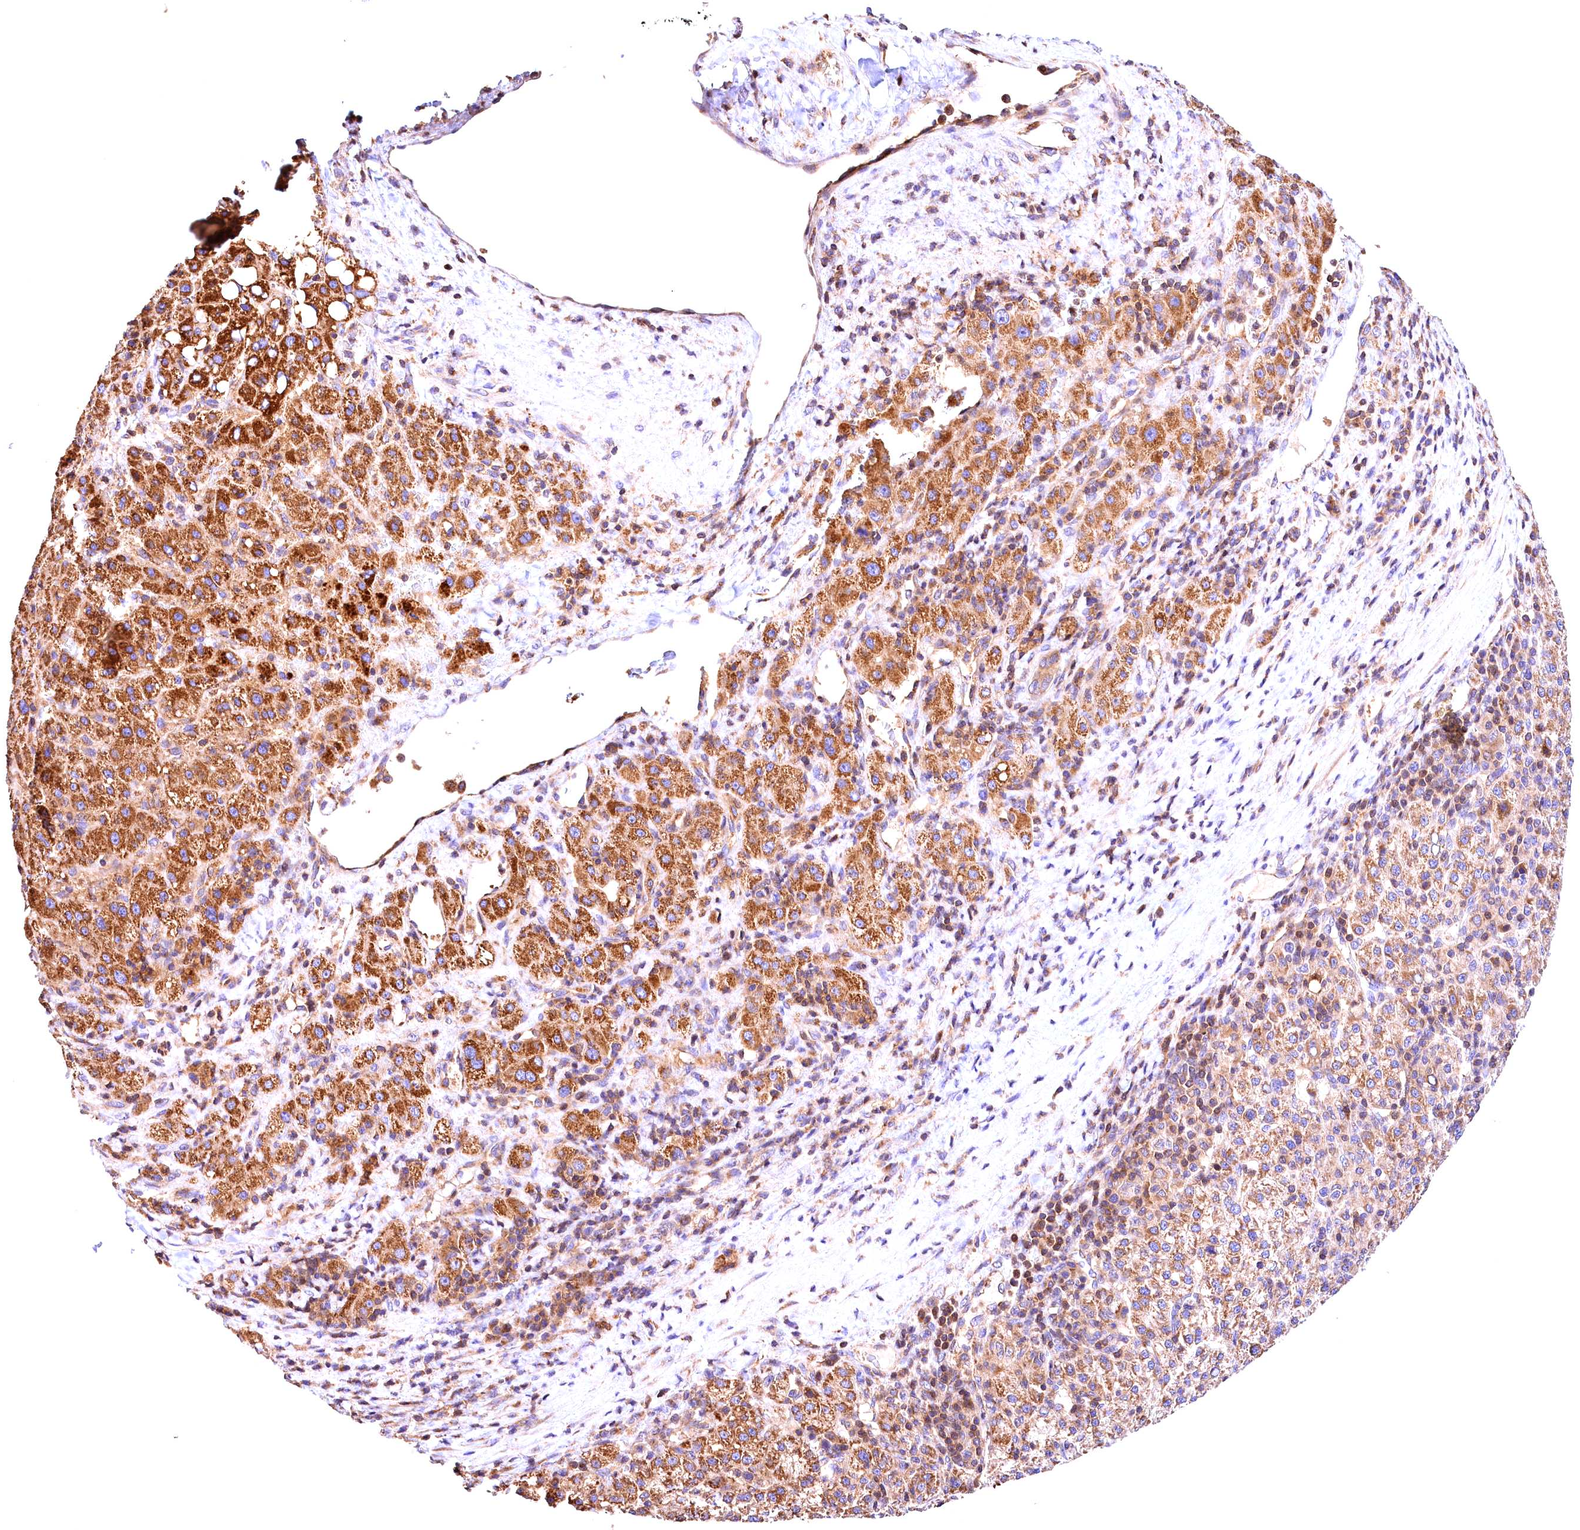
{"staining": {"intensity": "moderate", "quantity": ">75%", "location": "cytoplasmic/membranous"}, "tissue": "liver cancer", "cell_type": "Tumor cells", "image_type": "cancer", "snomed": [{"axis": "morphology", "description": "Carcinoma, Hepatocellular, NOS"}, {"axis": "topography", "description": "Liver"}], "caption": "This is an image of immunohistochemistry (IHC) staining of liver cancer, which shows moderate staining in the cytoplasmic/membranous of tumor cells.", "gene": "KPTN", "patient": {"sex": "female", "age": 58}}